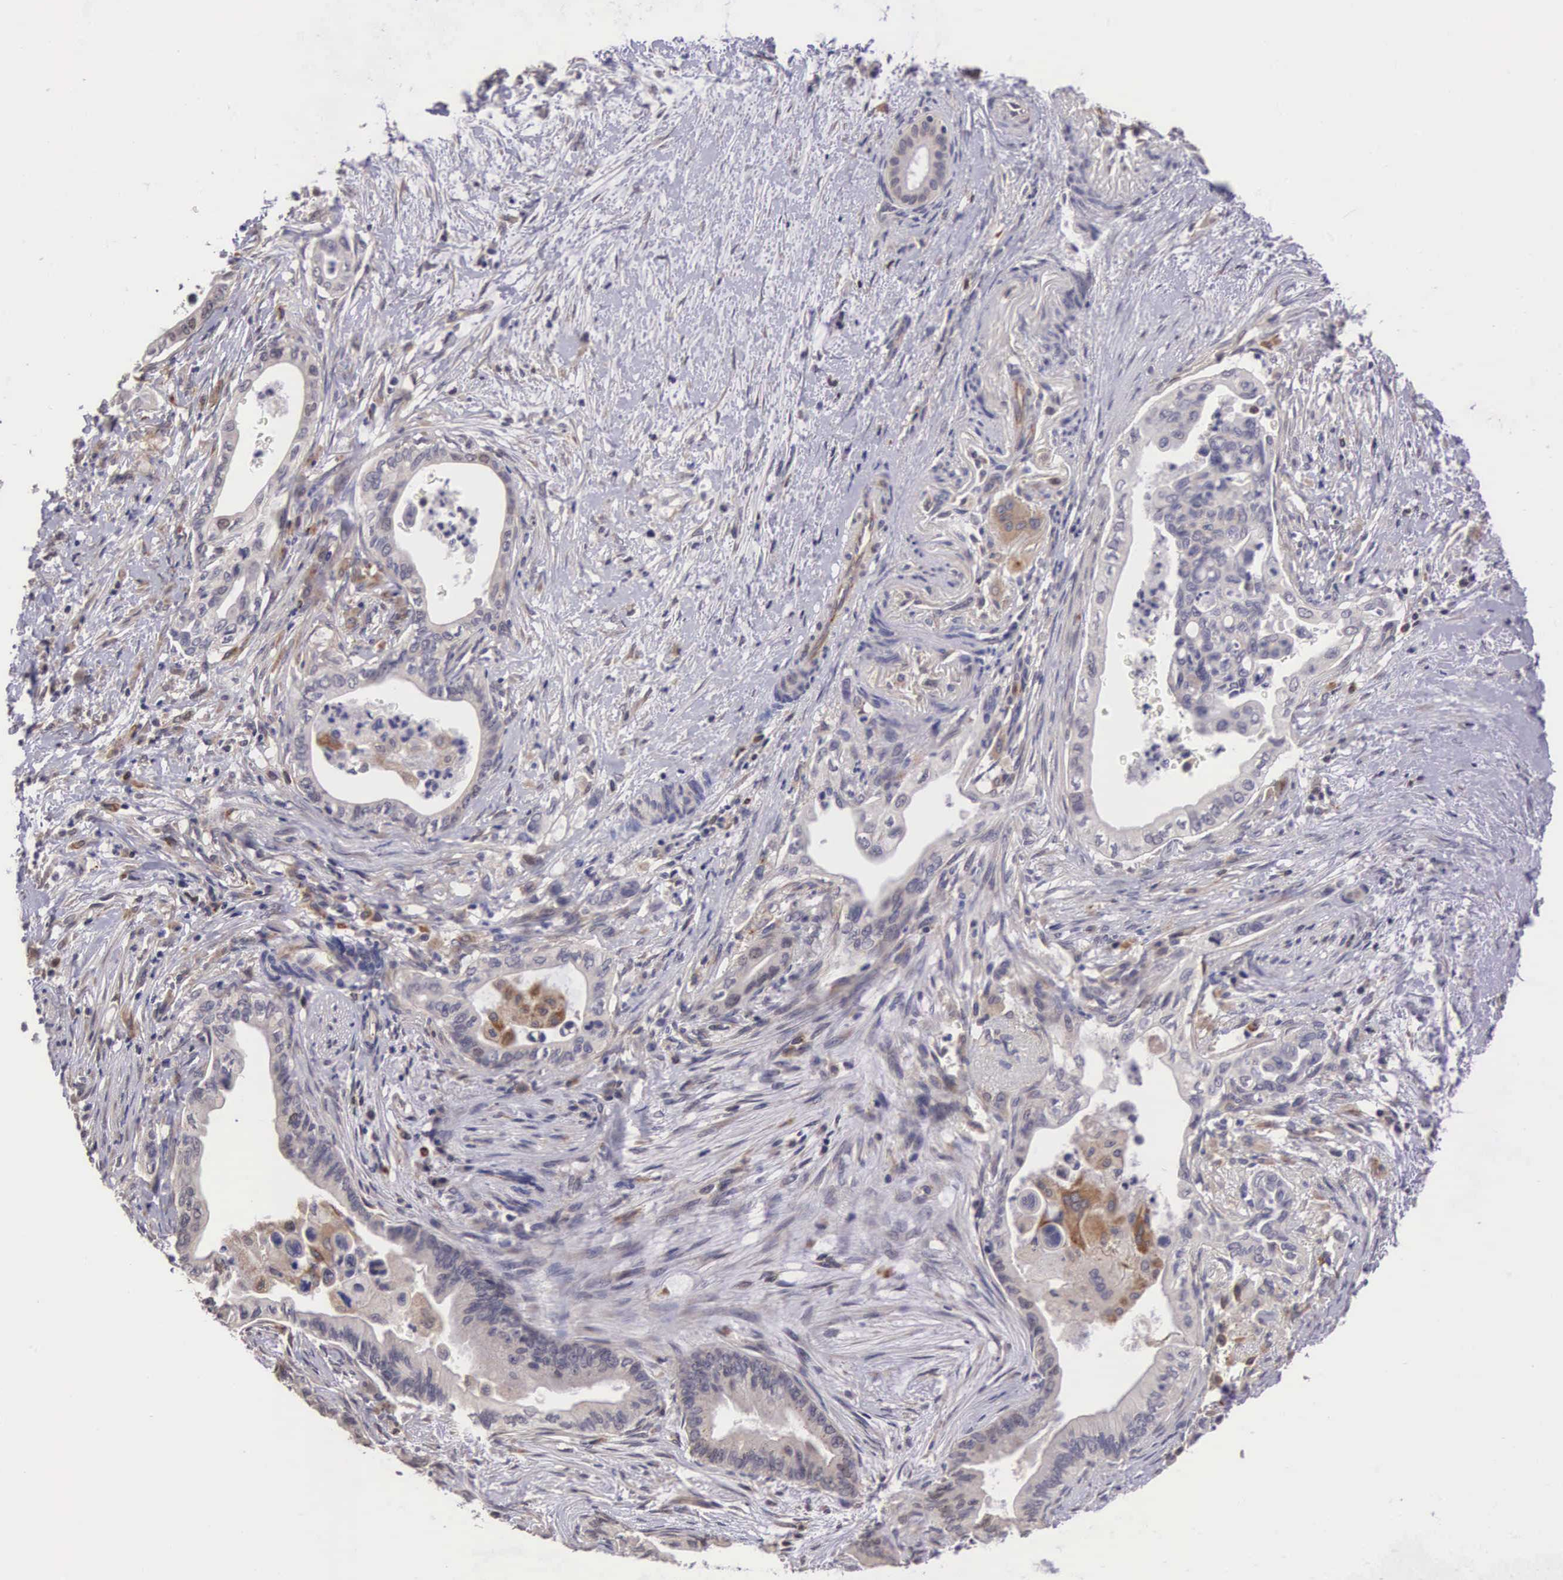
{"staining": {"intensity": "weak", "quantity": "25%-75%", "location": "cytoplasmic/membranous"}, "tissue": "pancreatic cancer", "cell_type": "Tumor cells", "image_type": "cancer", "snomed": [{"axis": "morphology", "description": "Adenocarcinoma, NOS"}, {"axis": "topography", "description": "Pancreas"}], "caption": "Tumor cells exhibit weak cytoplasmic/membranous positivity in approximately 25%-75% of cells in adenocarcinoma (pancreatic). Nuclei are stained in blue.", "gene": "CDC45", "patient": {"sex": "female", "age": 66}}